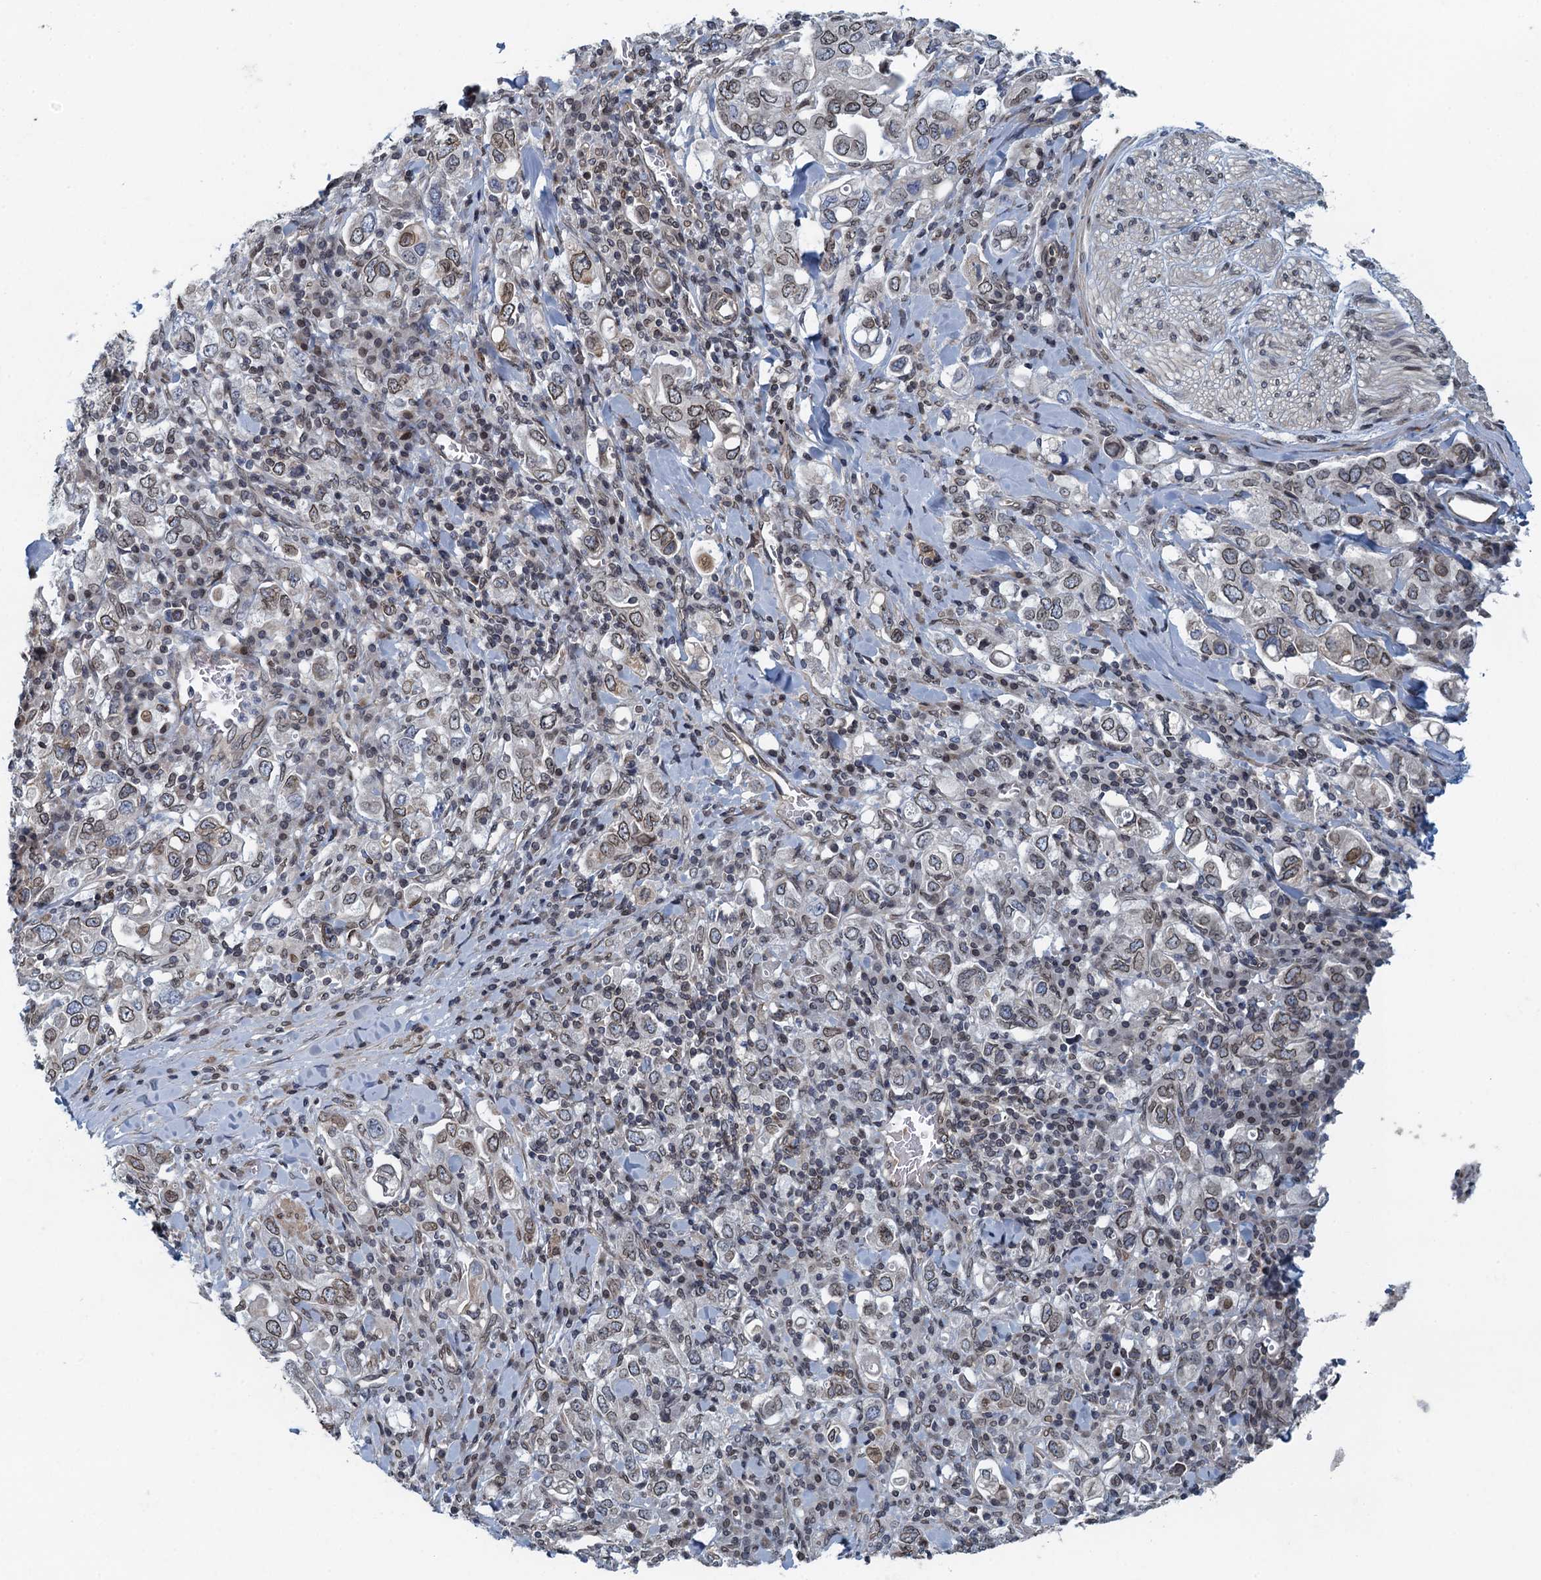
{"staining": {"intensity": "weak", "quantity": ">75%", "location": "cytoplasmic/membranous,nuclear"}, "tissue": "stomach cancer", "cell_type": "Tumor cells", "image_type": "cancer", "snomed": [{"axis": "morphology", "description": "Adenocarcinoma, NOS"}, {"axis": "topography", "description": "Stomach, upper"}], "caption": "Approximately >75% of tumor cells in human adenocarcinoma (stomach) exhibit weak cytoplasmic/membranous and nuclear protein positivity as visualized by brown immunohistochemical staining.", "gene": "CCDC34", "patient": {"sex": "male", "age": 62}}